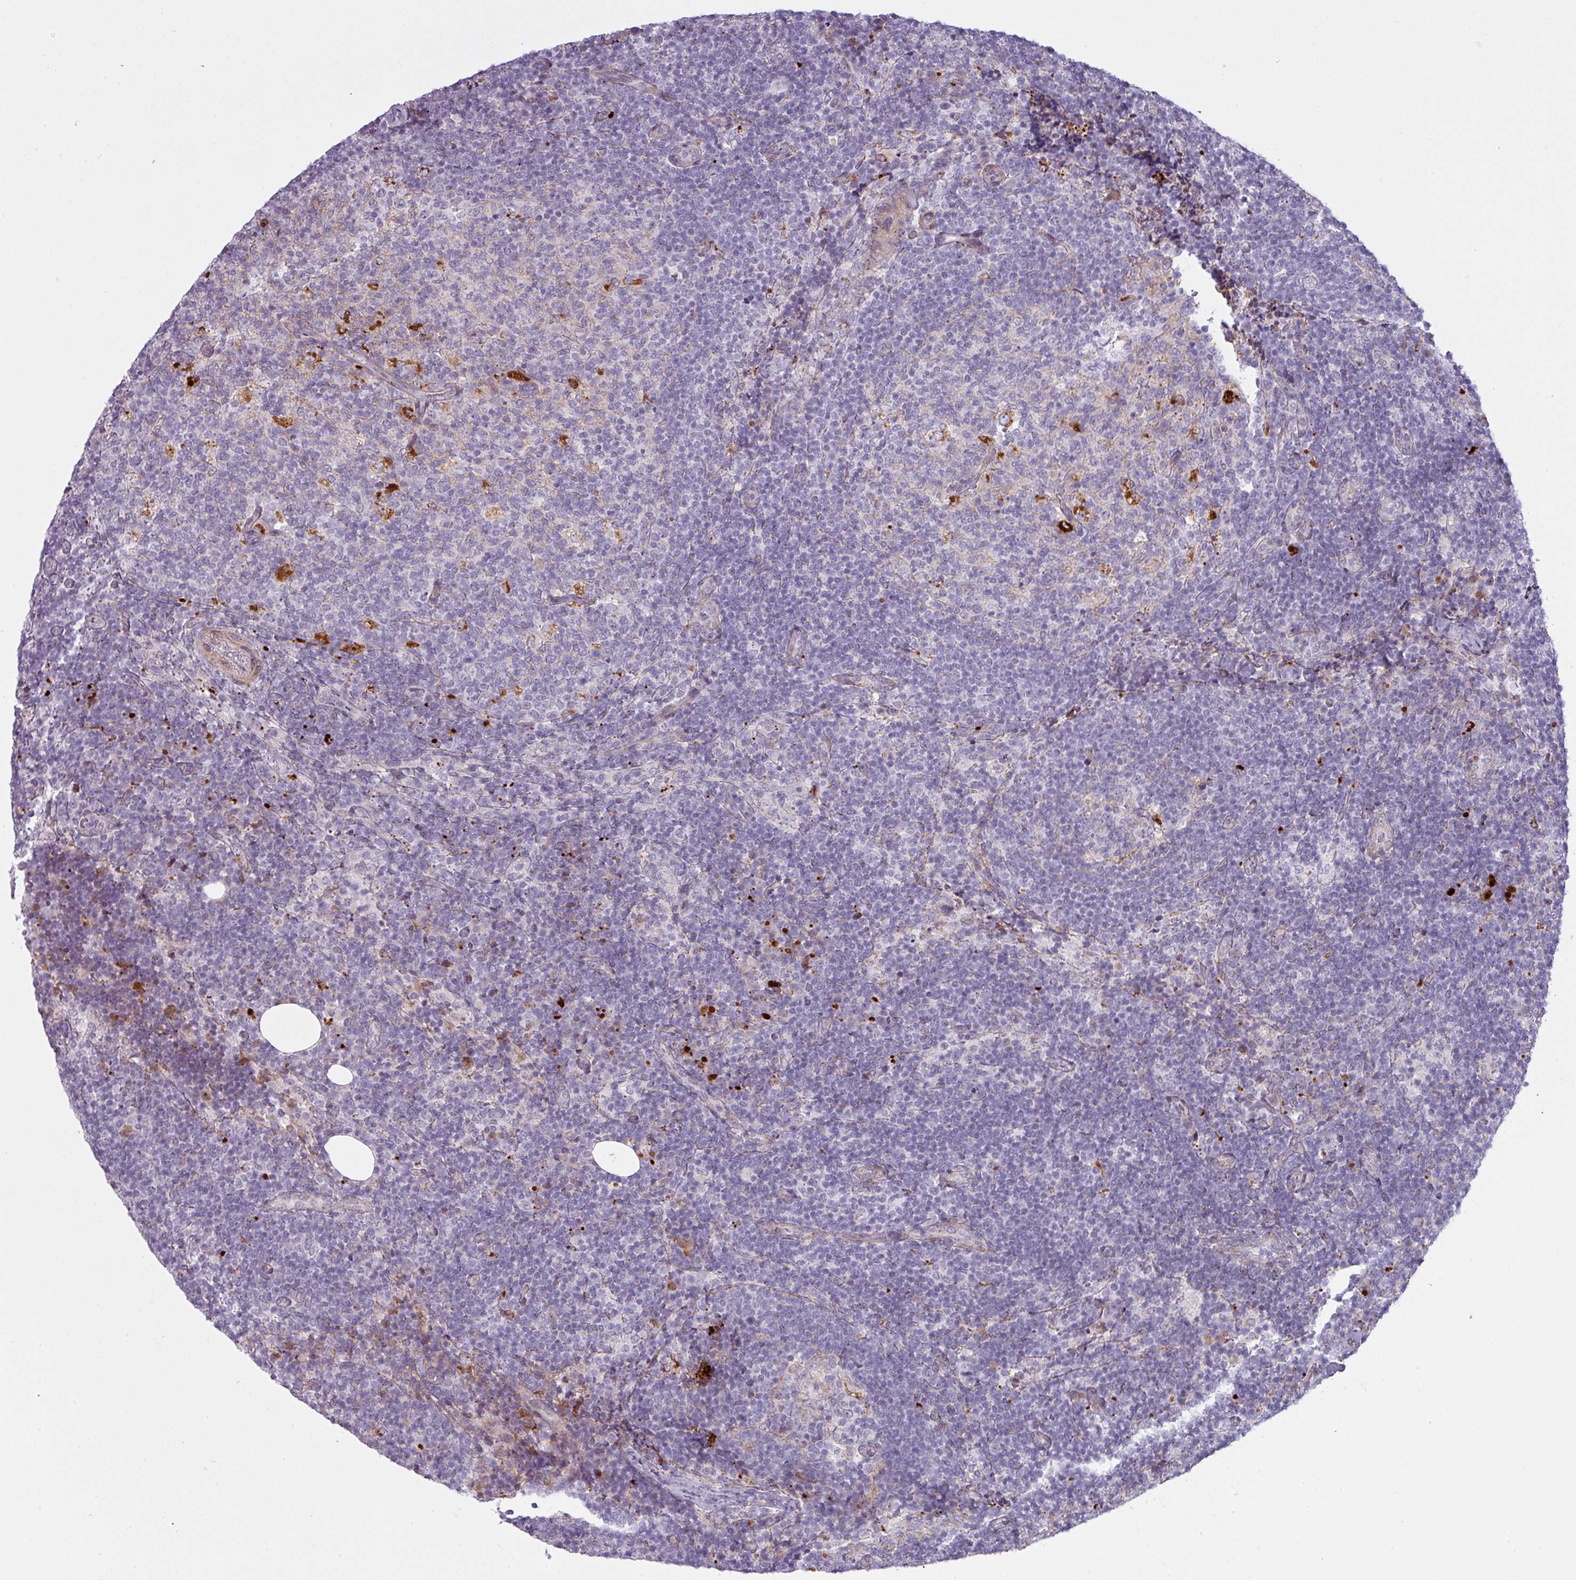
{"staining": {"intensity": "moderate", "quantity": "<25%", "location": "cytoplasmic/membranous"}, "tissue": "lymph node", "cell_type": "Germinal center cells", "image_type": "normal", "snomed": [{"axis": "morphology", "description": "Normal tissue, NOS"}, {"axis": "topography", "description": "Lymph node"}], "caption": "DAB immunohistochemical staining of normal lymph node shows moderate cytoplasmic/membranous protein staining in approximately <25% of germinal center cells. Using DAB (brown) and hematoxylin (blue) stains, captured at high magnification using brightfield microscopy.", "gene": "MAP7D2", "patient": {"sex": "female", "age": 31}}